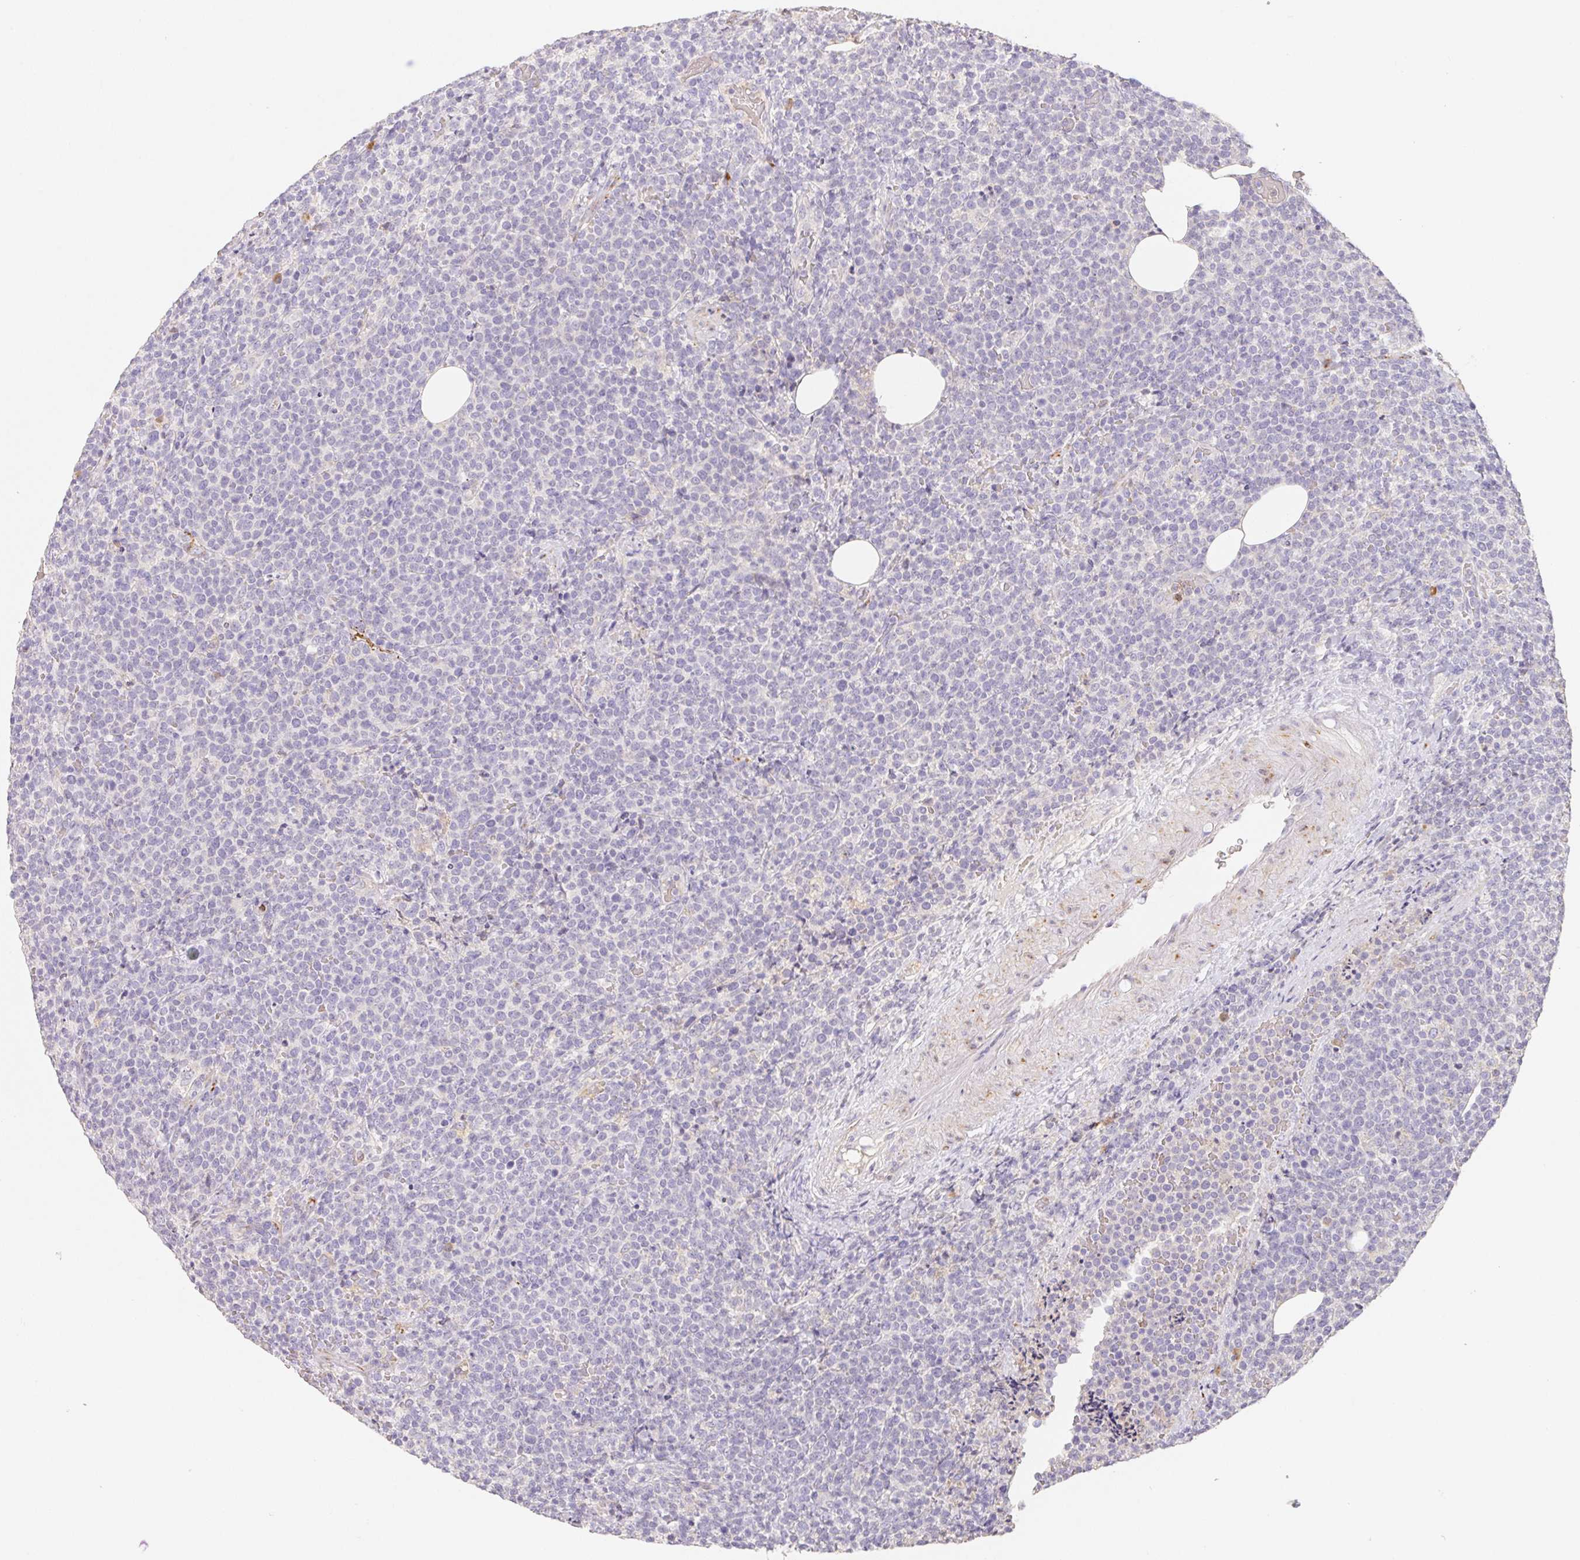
{"staining": {"intensity": "negative", "quantity": "none", "location": "none"}, "tissue": "lymphoma", "cell_type": "Tumor cells", "image_type": "cancer", "snomed": [{"axis": "morphology", "description": "Malignant lymphoma, non-Hodgkin's type, High grade"}, {"axis": "topography", "description": "Lymph node"}], "caption": "Human lymphoma stained for a protein using immunohistochemistry demonstrates no positivity in tumor cells.", "gene": "ACVR1B", "patient": {"sex": "male", "age": 61}}